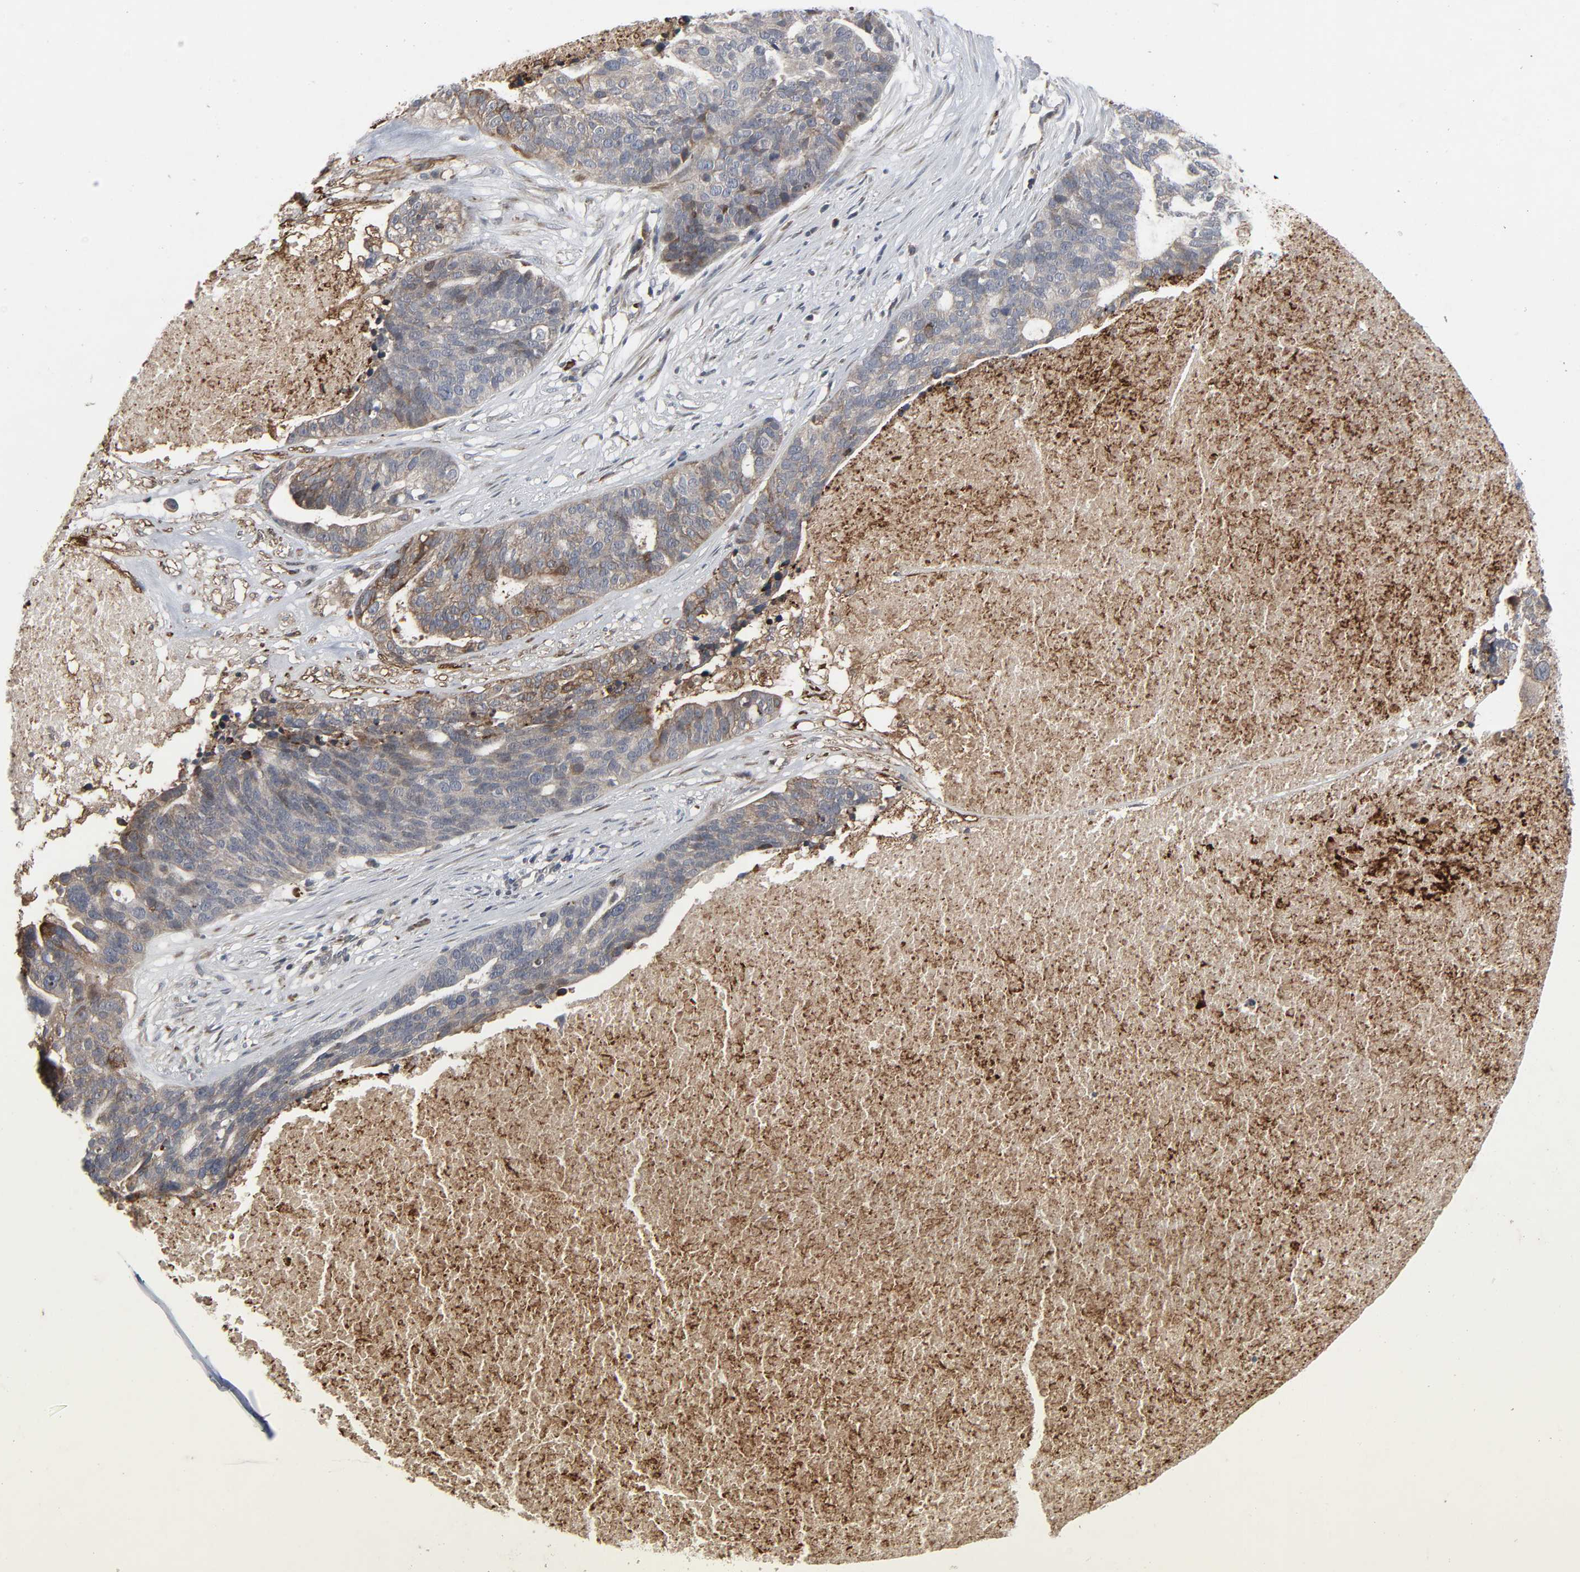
{"staining": {"intensity": "weak", "quantity": ">75%", "location": "cytoplasmic/membranous"}, "tissue": "ovarian cancer", "cell_type": "Tumor cells", "image_type": "cancer", "snomed": [{"axis": "morphology", "description": "Cystadenocarcinoma, serous, NOS"}, {"axis": "topography", "description": "Ovary"}], "caption": "Immunohistochemistry (IHC) of ovarian cancer (serous cystadenocarcinoma) displays low levels of weak cytoplasmic/membranous positivity in about >75% of tumor cells.", "gene": "ADCY4", "patient": {"sex": "female", "age": 59}}